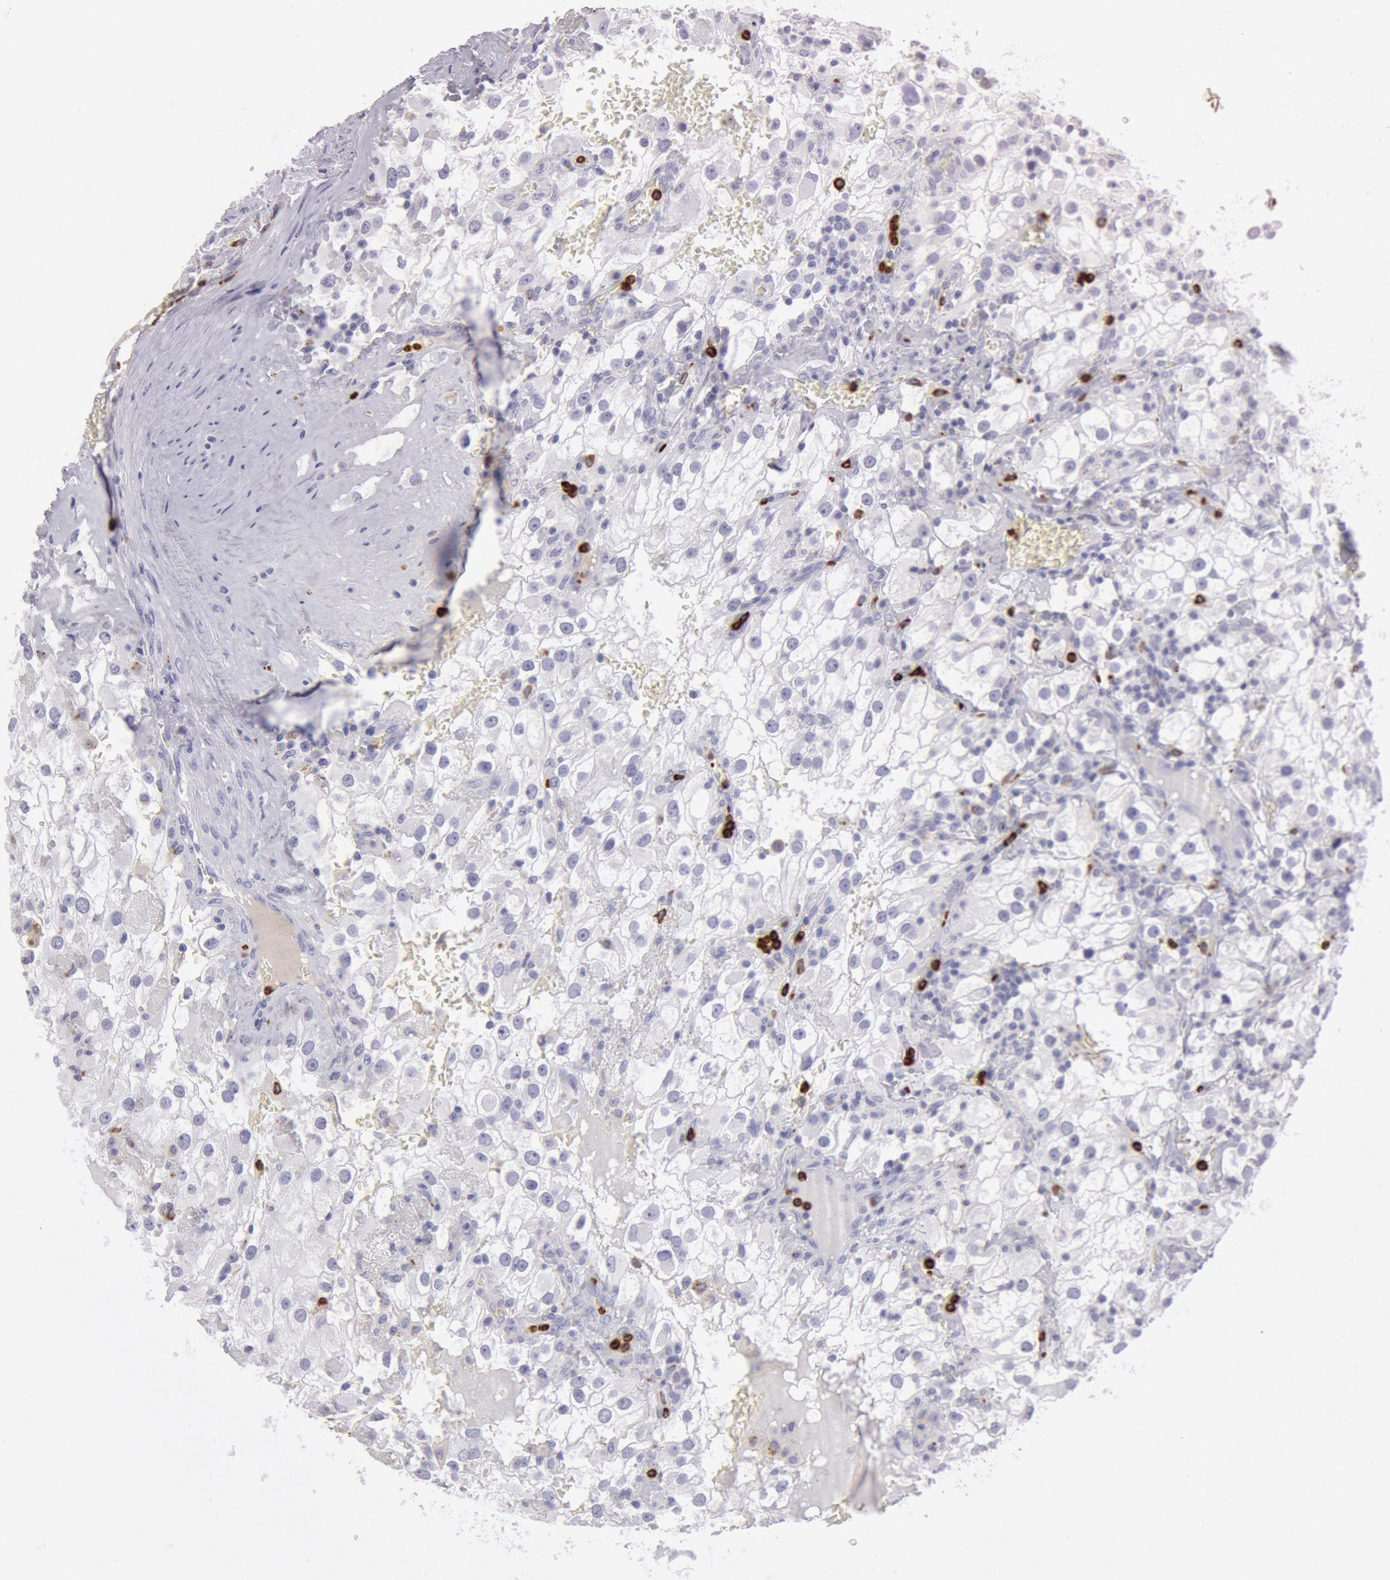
{"staining": {"intensity": "negative", "quantity": "none", "location": "none"}, "tissue": "renal cancer", "cell_type": "Tumor cells", "image_type": "cancer", "snomed": [{"axis": "morphology", "description": "Adenocarcinoma, NOS"}, {"axis": "topography", "description": "Kidney"}], "caption": "DAB (3,3'-diaminobenzidine) immunohistochemical staining of human renal adenocarcinoma demonstrates no significant positivity in tumor cells. (Brightfield microscopy of DAB (3,3'-diaminobenzidine) immunohistochemistry at high magnification).", "gene": "FCN1", "patient": {"sex": "female", "age": 52}}